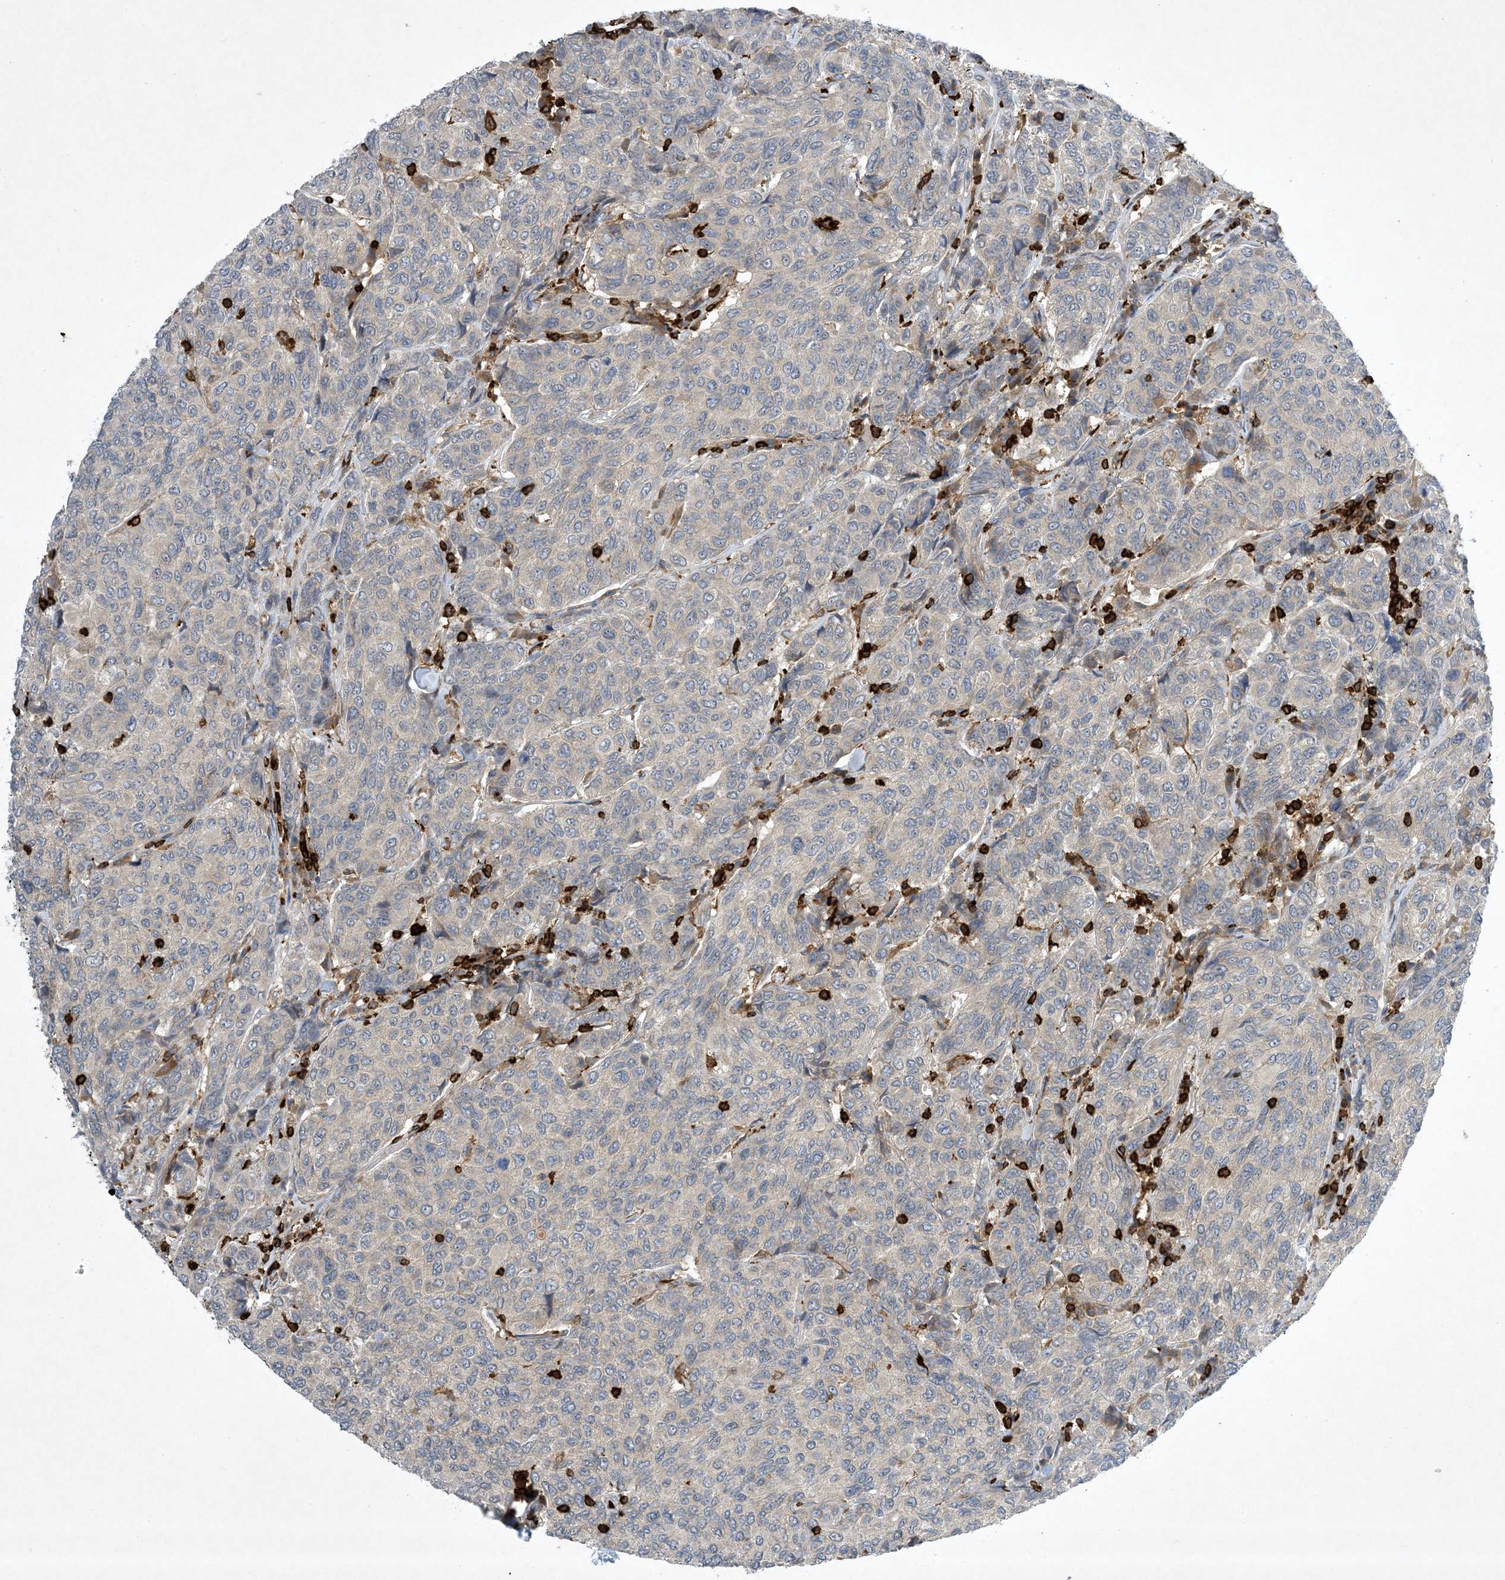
{"staining": {"intensity": "negative", "quantity": "none", "location": "none"}, "tissue": "breast cancer", "cell_type": "Tumor cells", "image_type": "cancer", "snomed": [{"axis": "morphology", "description": "Duct carcinoma"}, {"axis": "topography", "description": "Breast"}], "caption": "Tumor cells show no significant positivity in breast cancer (intraductal carcinoma). (Stains: DAB (3,3'-diaminobenzidine) immunohistochemistry (IHC) with hematoxylin counter stain, Microscopy: brightfield microscopy at high magnification).", "gene": "AK9", "patient": {"sex": "female", "age": 55}}